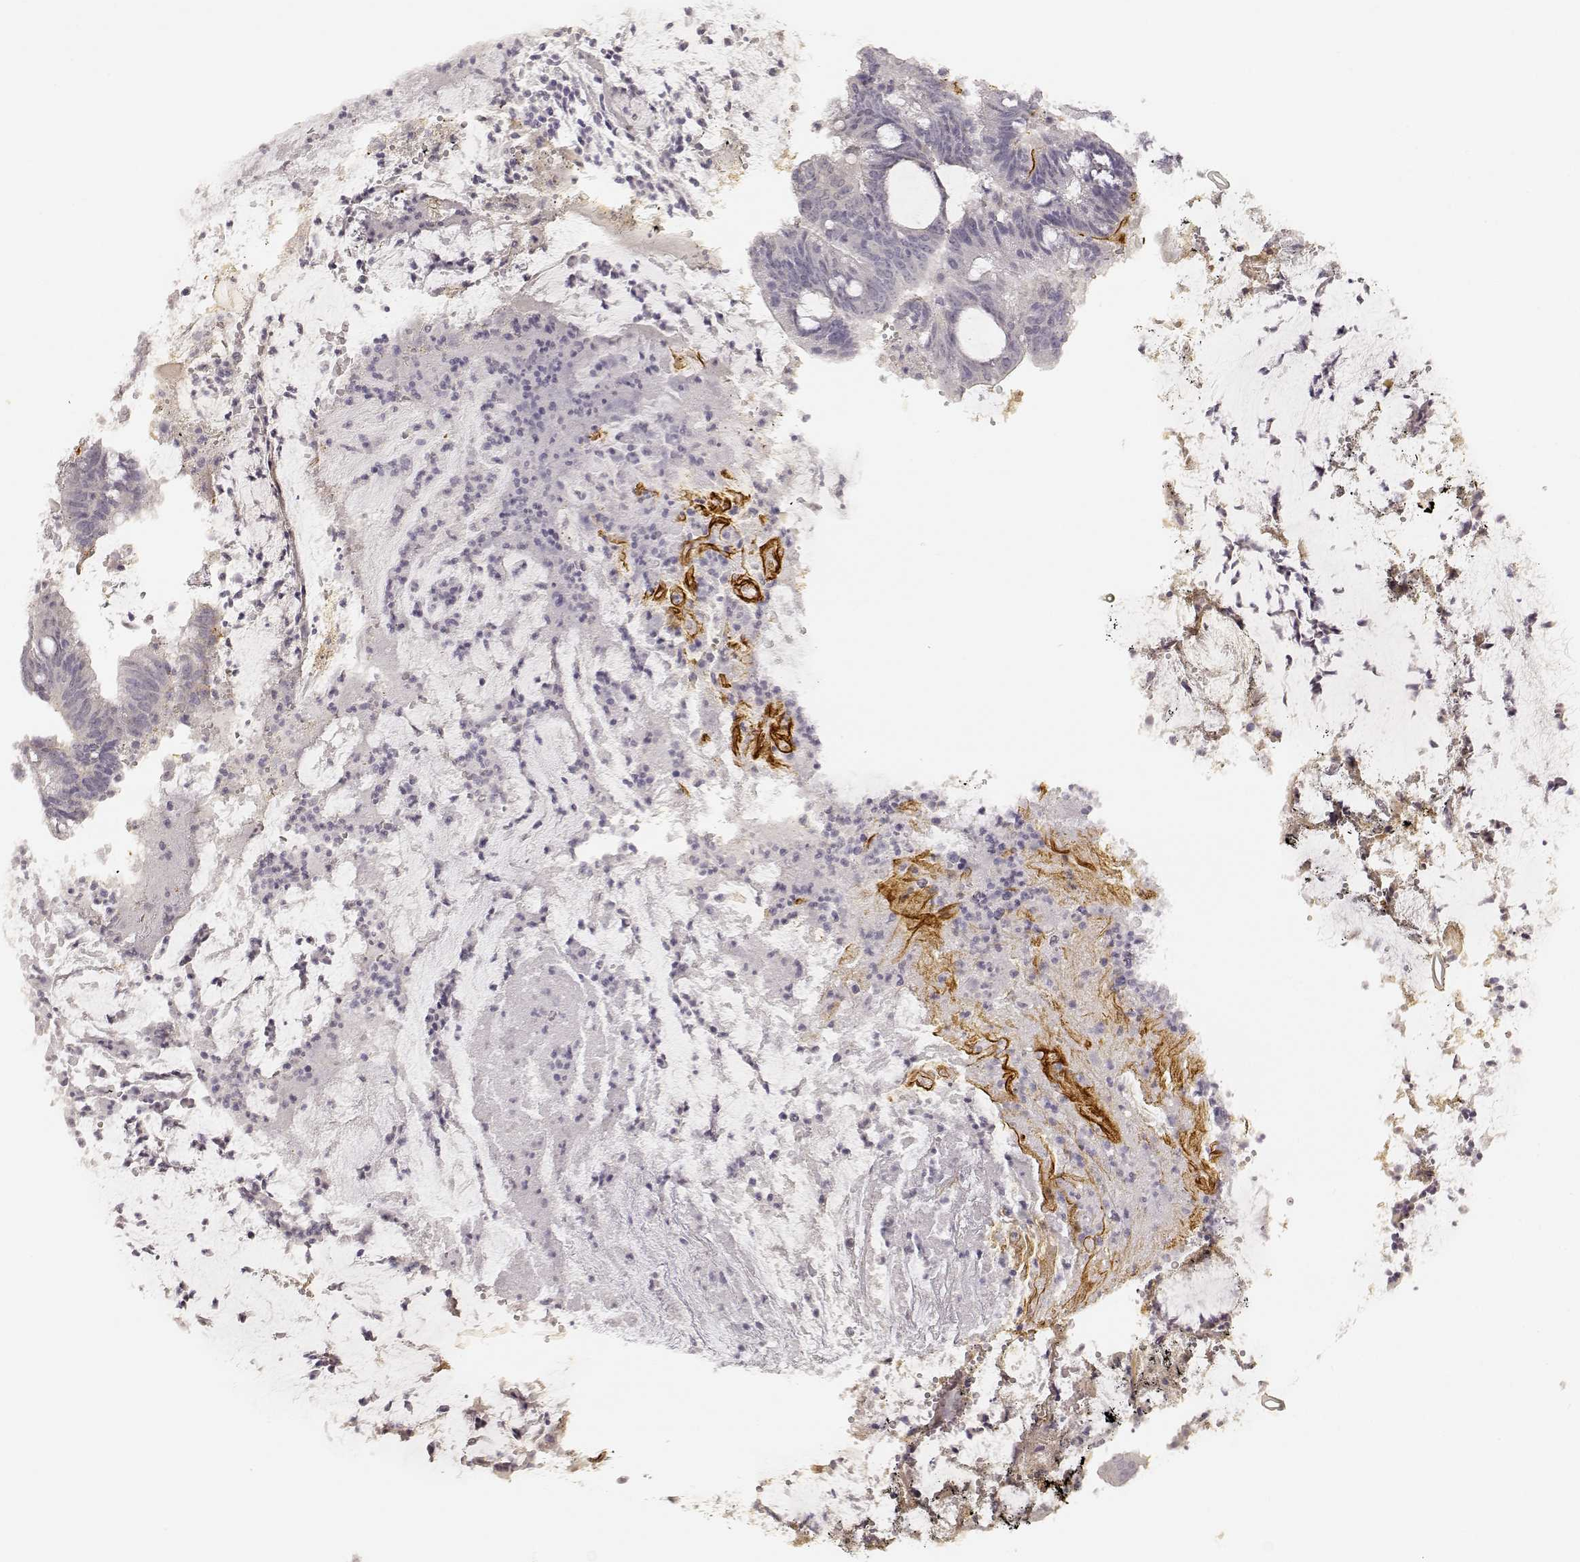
{"staining": {"intensity": "negative", "quantity": "none", "location": "none"}, "tissue": "colorectal cancer", "cell_type": "Tumor cells", "image_type": "cancer", "snomed": [{"axis": "morphology", "description": "Adenocarcinoma, NOS"}, {"axis": "topography", "description": "Colon"}], "caption": "Immunohistochemistry of colorectal adenocarcinoma demonstrates no staining in tumor cells.", "gene": "LAMA4", "patient": {"sex": "female", "age": 43}}